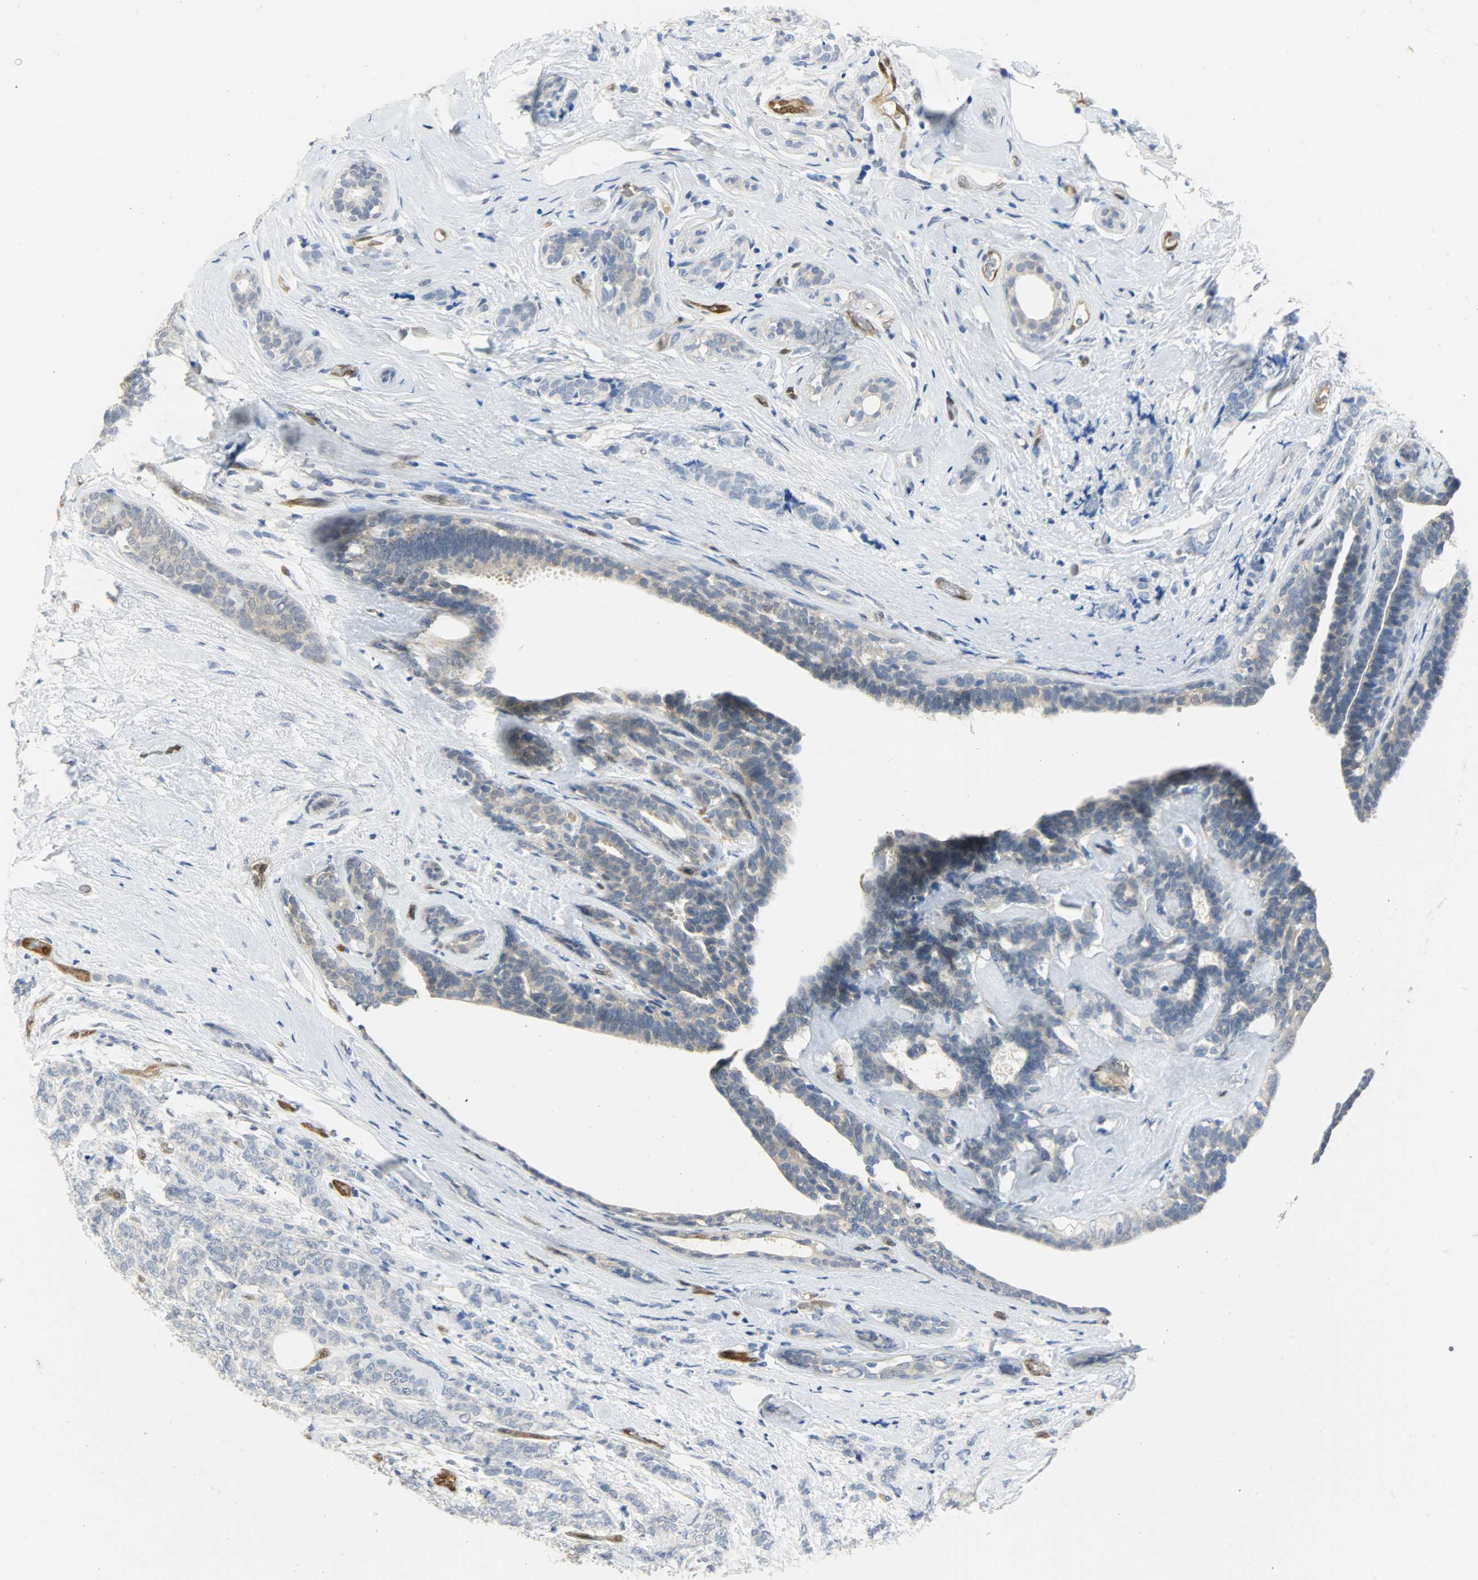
{"staining": {"intensity": "negative", "quantity": "none", "location": "none"}, "tissue": "breast cancer", "cell_type": "Tumor cells", "image_type": "cancer", "snomed": [{"axis": "morphology", "description": "Lobular carcinoma"}, {"axis": "topography", "description": "Breast"}], "caption": "This histopathology image is of breast lobular carcinoma stained with immunohistochemistry to label a protein in brown with the nuclei are counter-stained blue. There is no expression in tumor cells. Nuclei are stained in blue.", "gene": "FKBP1A", "patient": {"sex": "female", "age": 60}}